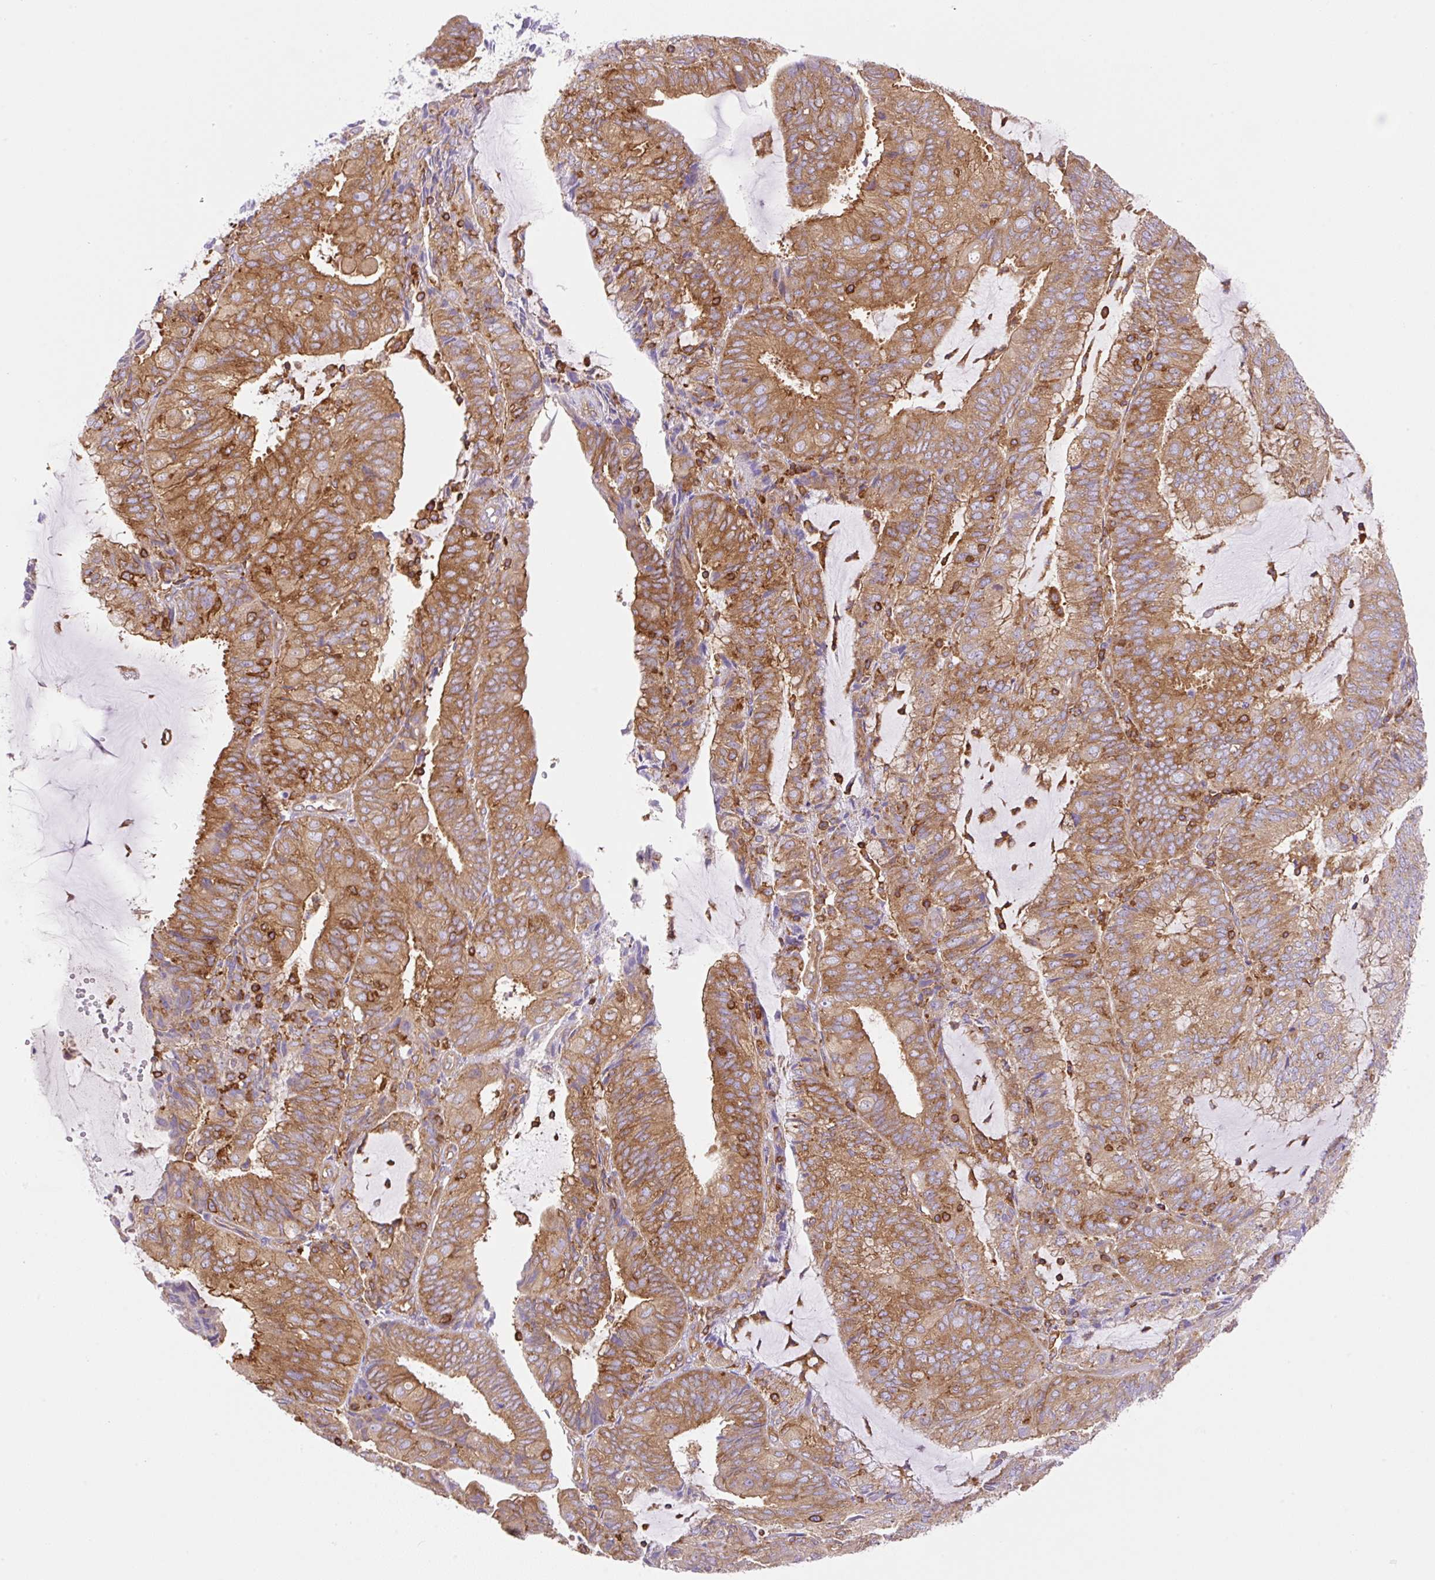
{"staining": {"intensity": "strong", "quantity": ">75%", "location": "cytoplasmic/membranous"}, "tissue": "endometrial cancer", "cell_type": "Tumor cells", "image_type": "cancer", "snomed": [{"axis": "morphology", "description": "Adenocarcinoma, NOS"}, {"axis": "topography", "description": "Endometrium"}], "caption": "Adenocarcinoma (endometrial) tissue demonstrates strong cytoplasmic/membranous positivity in approximately >75% of tumor cells (Brightfield microscopy of DAB IHC at high magnification).", "gene": "DNM2", "patient": {"sex": "female", "age": 81}}